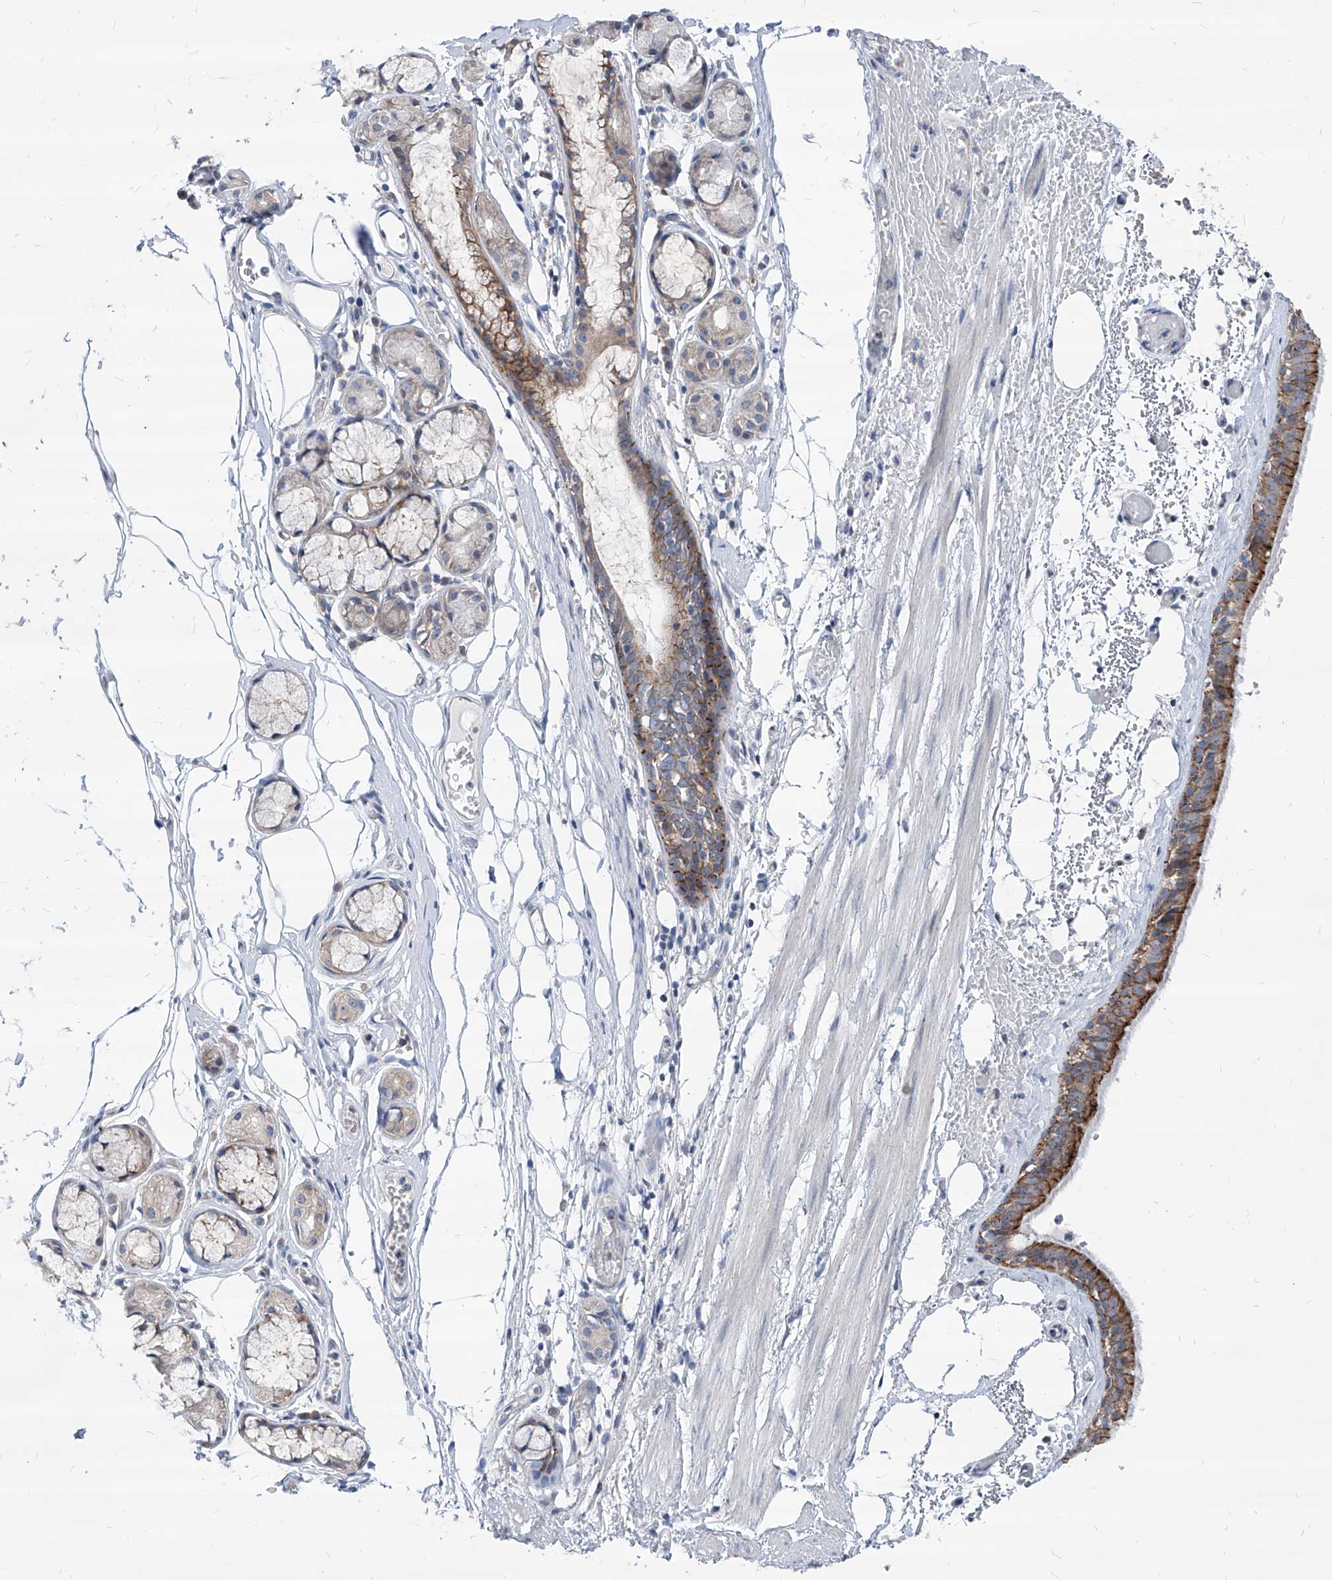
{"staining": {"intensity": "moderate", "quantity": ">75%", "location": "cytoplasmic/membranous"}, "tissue": "bronchus", "cell_type": "Respiratory epithelial cells", "image_type": "normal", "snomed": [{"axis": "morphology", "description": "Normal tissue, NOS"}, {"axis": "topography", "description": "Bronchus"}, {"axis": "topography", "description": "Lung"}], "caption": "Immunohistochemical staining of benign human bronchus reveals >75% levels of moderate cytoplasmic/membranous protein expression in about >75% of respiratory epithelial cells. (Stains: DAB (3,3'-diaminobenzidine) in brown, nuclei in blue, Microscopy: brightfield microscopy at high magnification).", "gene": "AGPS", "patient": {"sex": "male", "age": 56}}